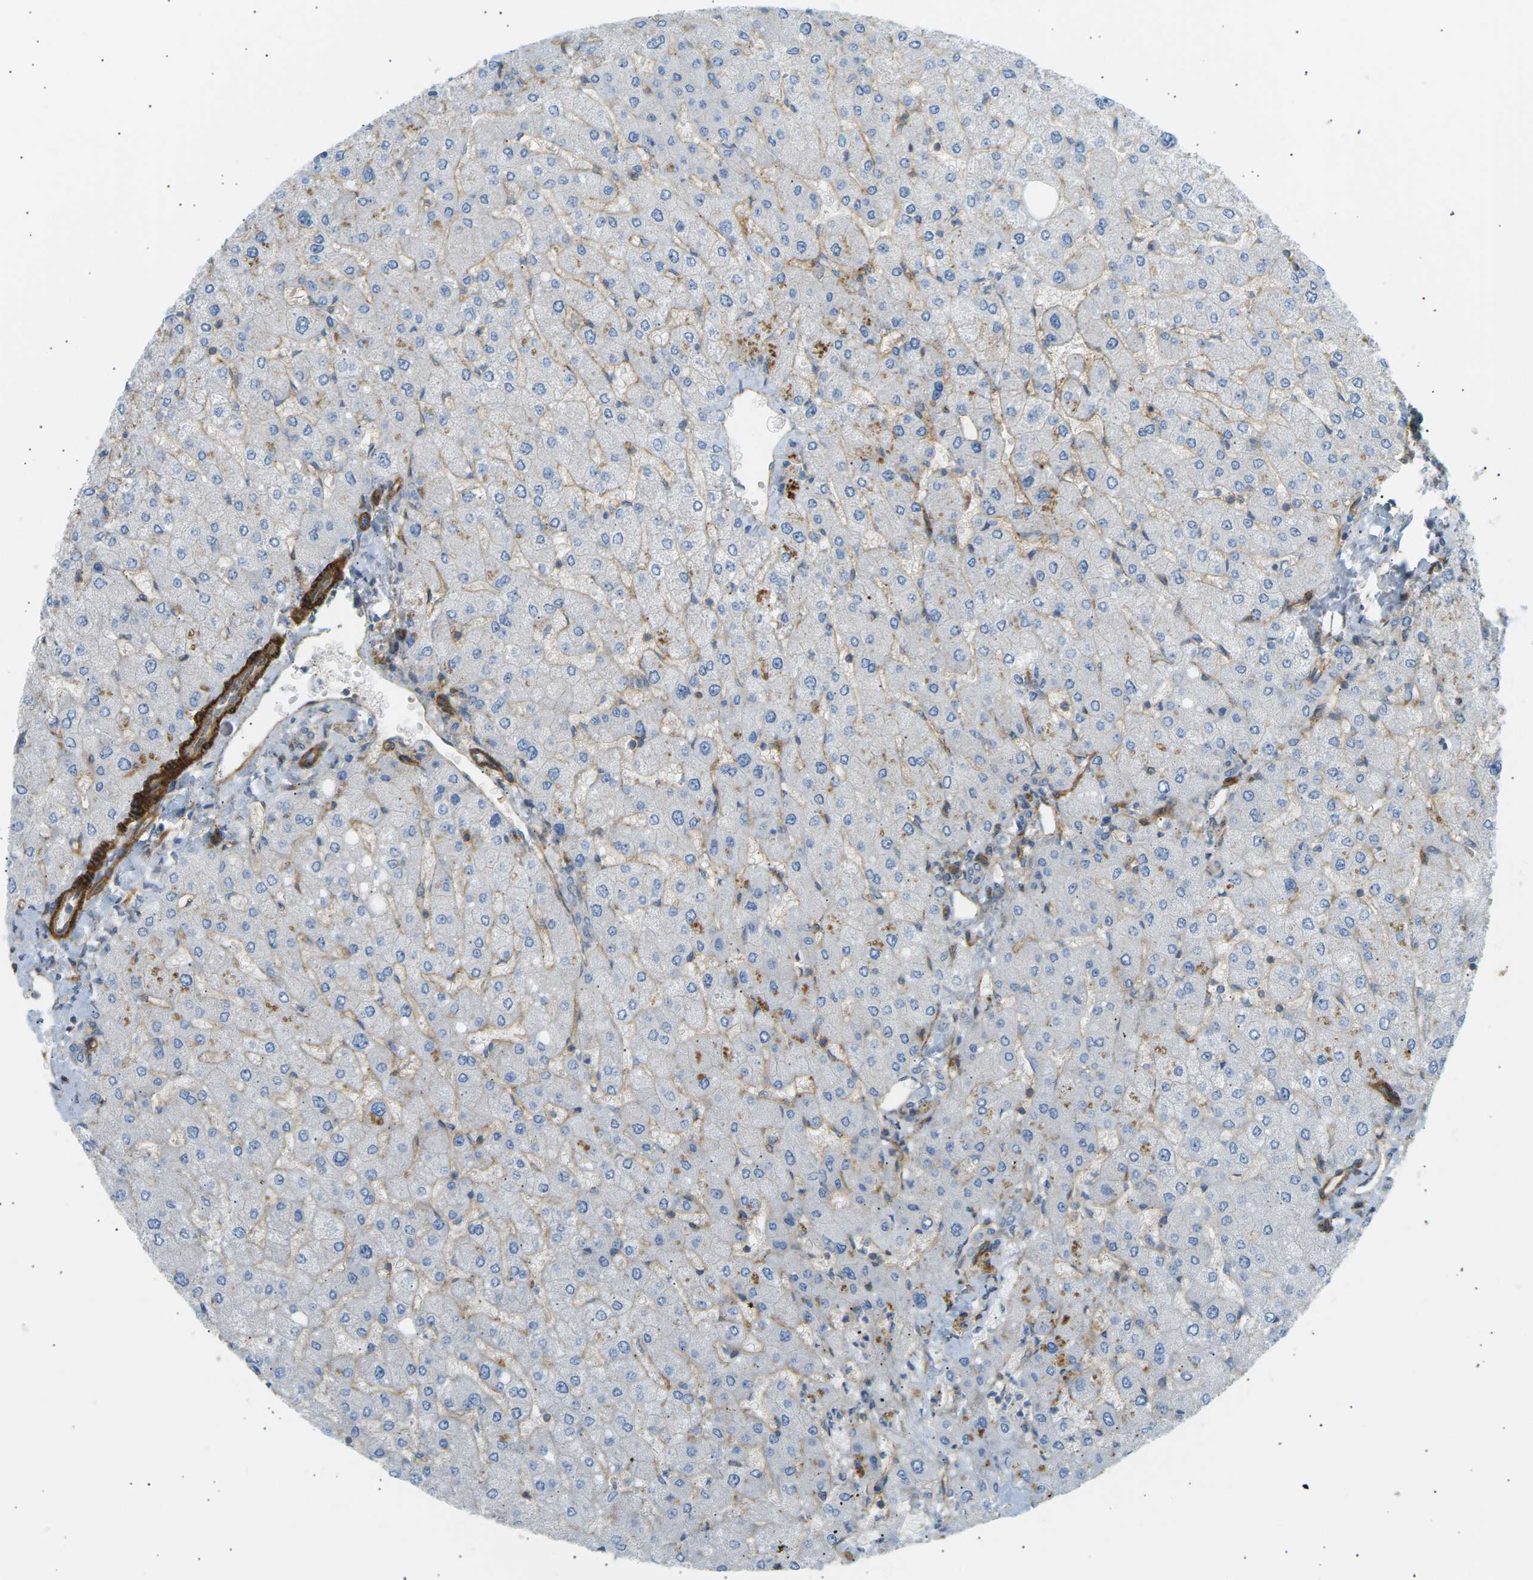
{"staining": {"intensity": "weak", "quantity": "<25%", "location": "cytoplasmic/membranous"}, "tissue": "liver", "cell_type": "Cholangiocytes", "image_type": "normal", "snomed": [{"axis": "morphology", "description": "Normal tissue, NOS"}, {"axis": "topography", "description": "Liver"}], "caption": "The image shows no staining of cholangiocytes in unremarkable liver.", "gene": "ATP2B4", "patient": {"sex": "male", "age": 55}}